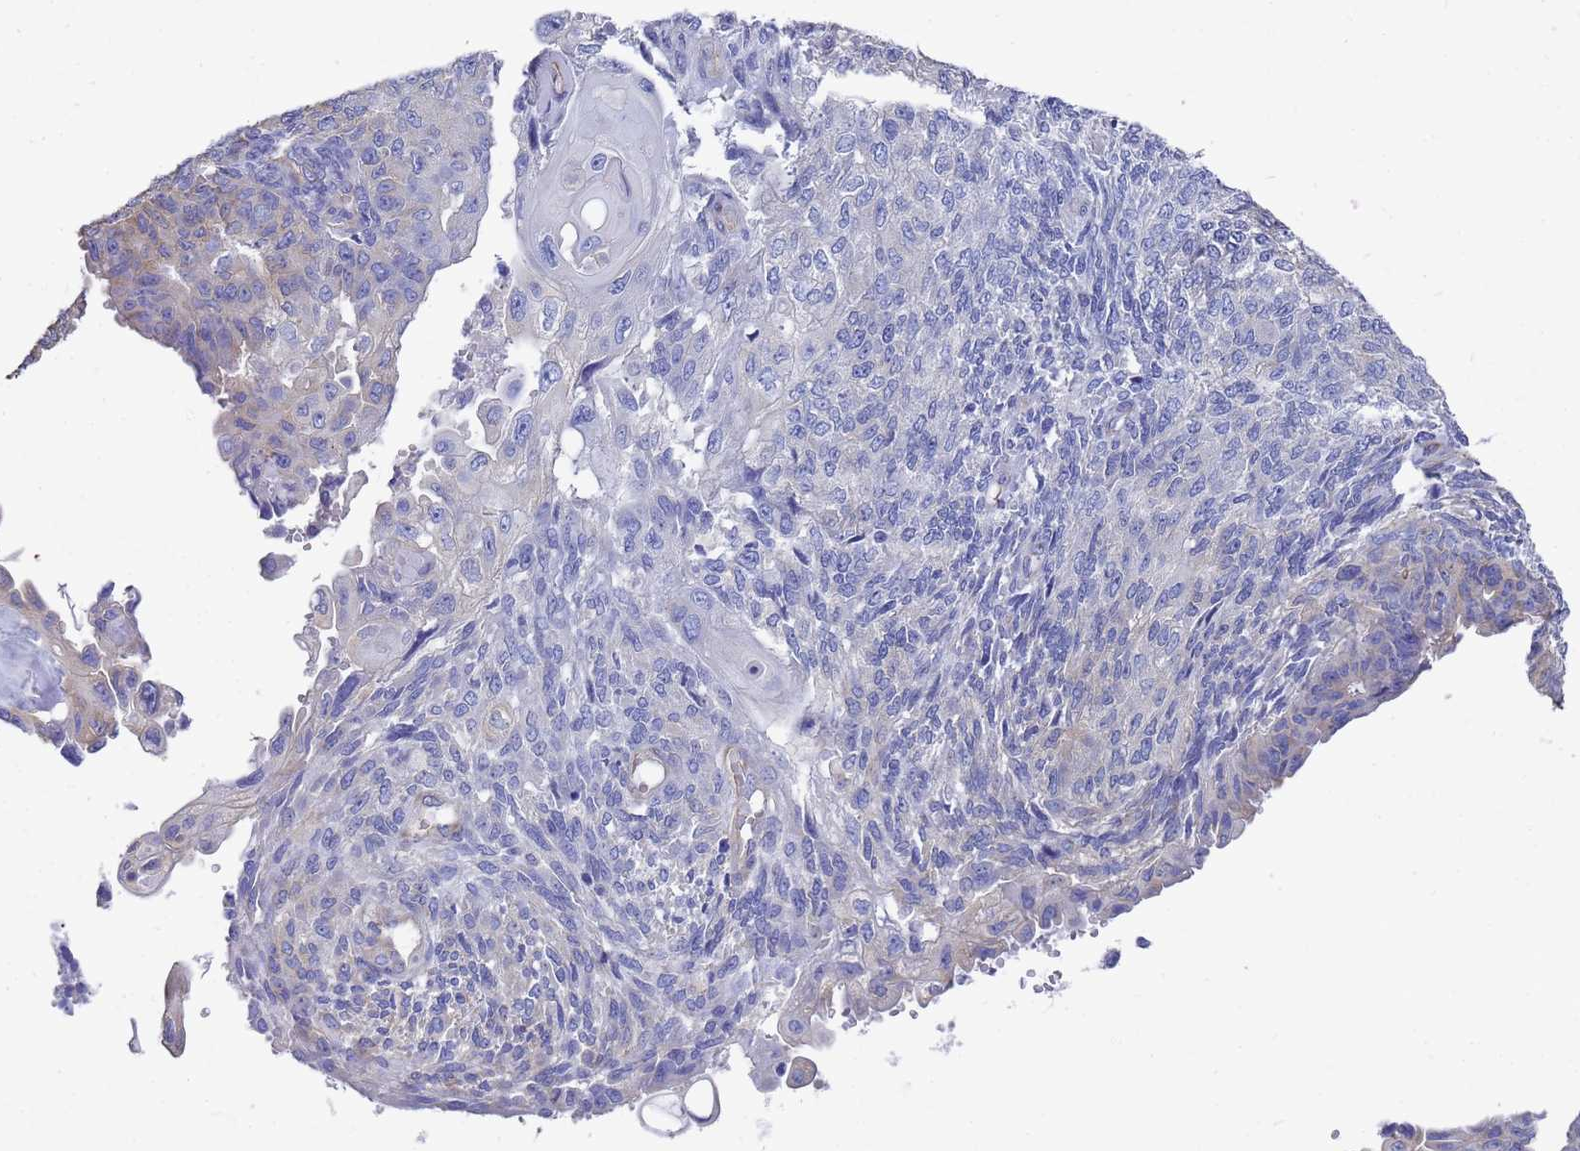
{"staining": {"intensity": "negative", "quantity": "none", "location": "none"}, "tissue": "endometrial cancer", "cell_type": "Tumor cells", "image_type": "cancer", "snomed": [{"axis": "morphology", "description": "Adenocarcinoma, NOS"}, {"axis": "topography", "description": "Endometrium"}], "caption": "Immunohistochemical staining of human adenocarcinoma (endometrial) exhibits no significant staining in tumor cells.", "gene": "TUBB1", "patient": {"sex": "female", "age": 32}}